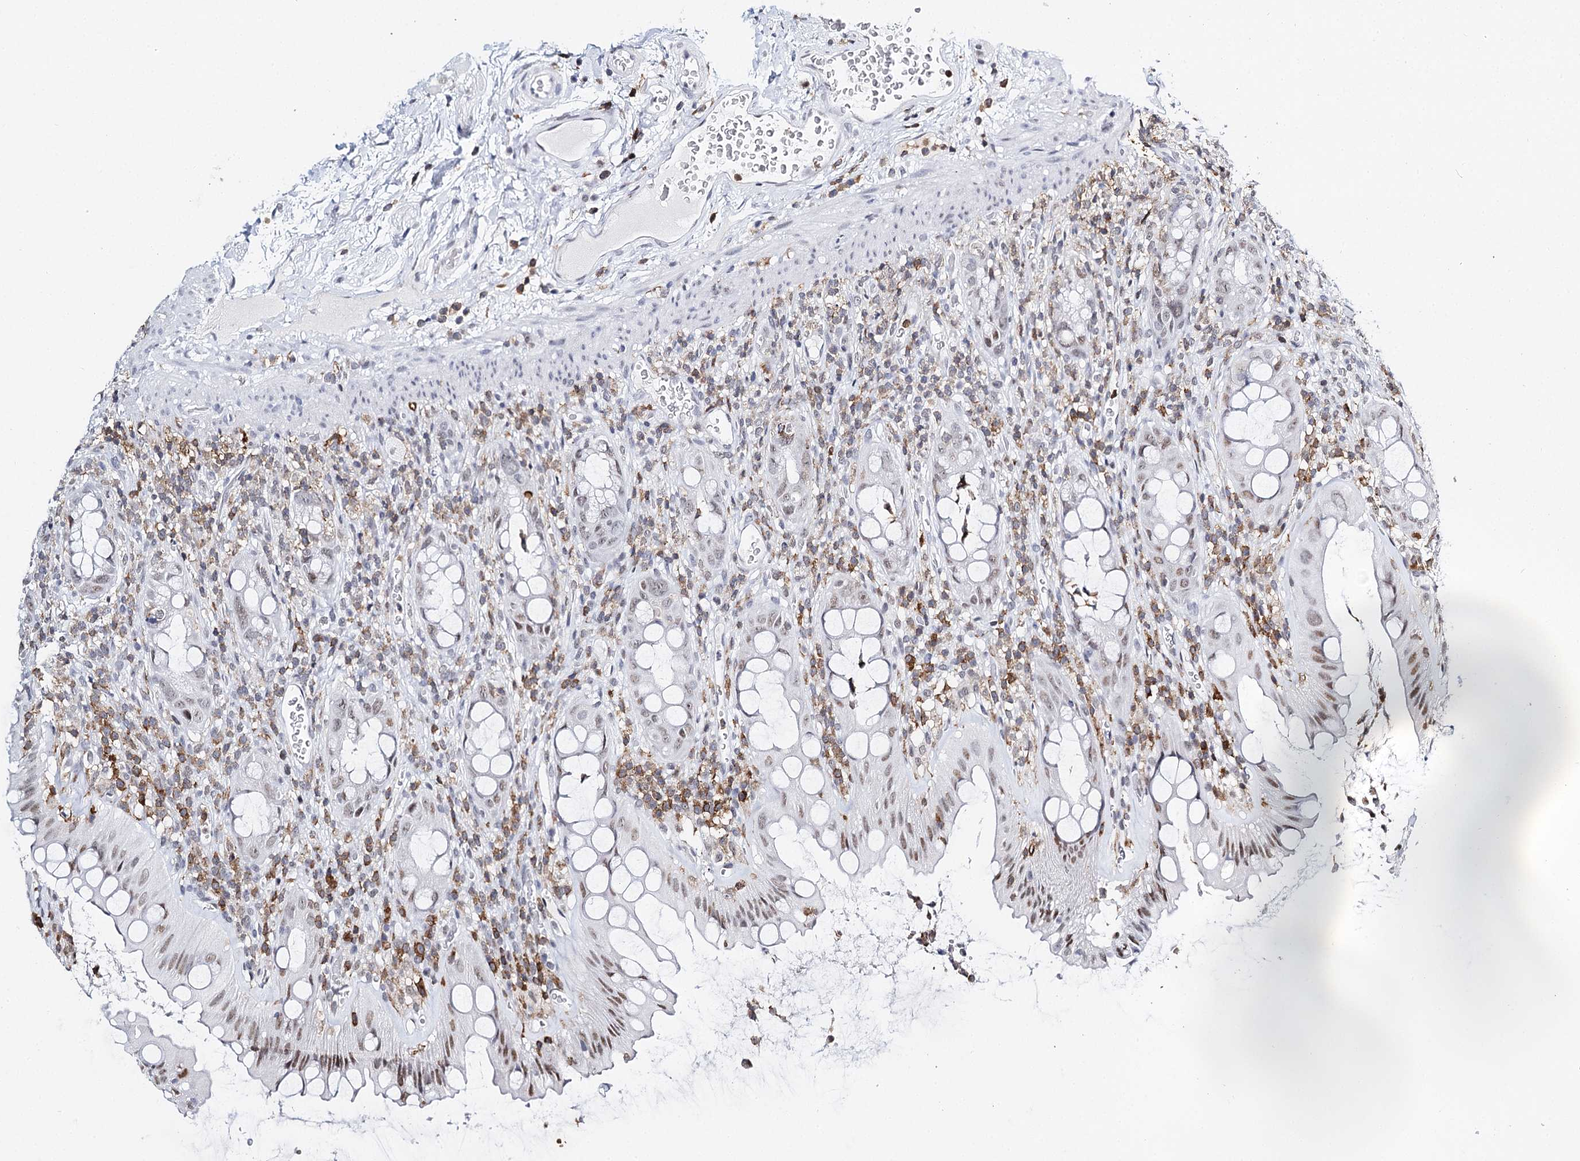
{"staining": {"intensity": "weak", "quantity": "<25%", "location": "nuclear"}, "tissue": "rectum", "cell_type": "Glandular cells", "image_type": "normal", "snomed": [{"axis": "morphology", "description": "Normal tissue, NOS"}, {"axis": "topography", "description": "Rectum"}], "caption": "Benign rectum was stained to show a protein in brown. There is no significant staining in glandular cells. The staining was performed using DAB to visualize the protein expression in brown, while the nuclei were stained in blue with hematoxylin (Magnification: 20x).", "gene": "BARD1", "patient": {"sex": "female", "age": 57}}